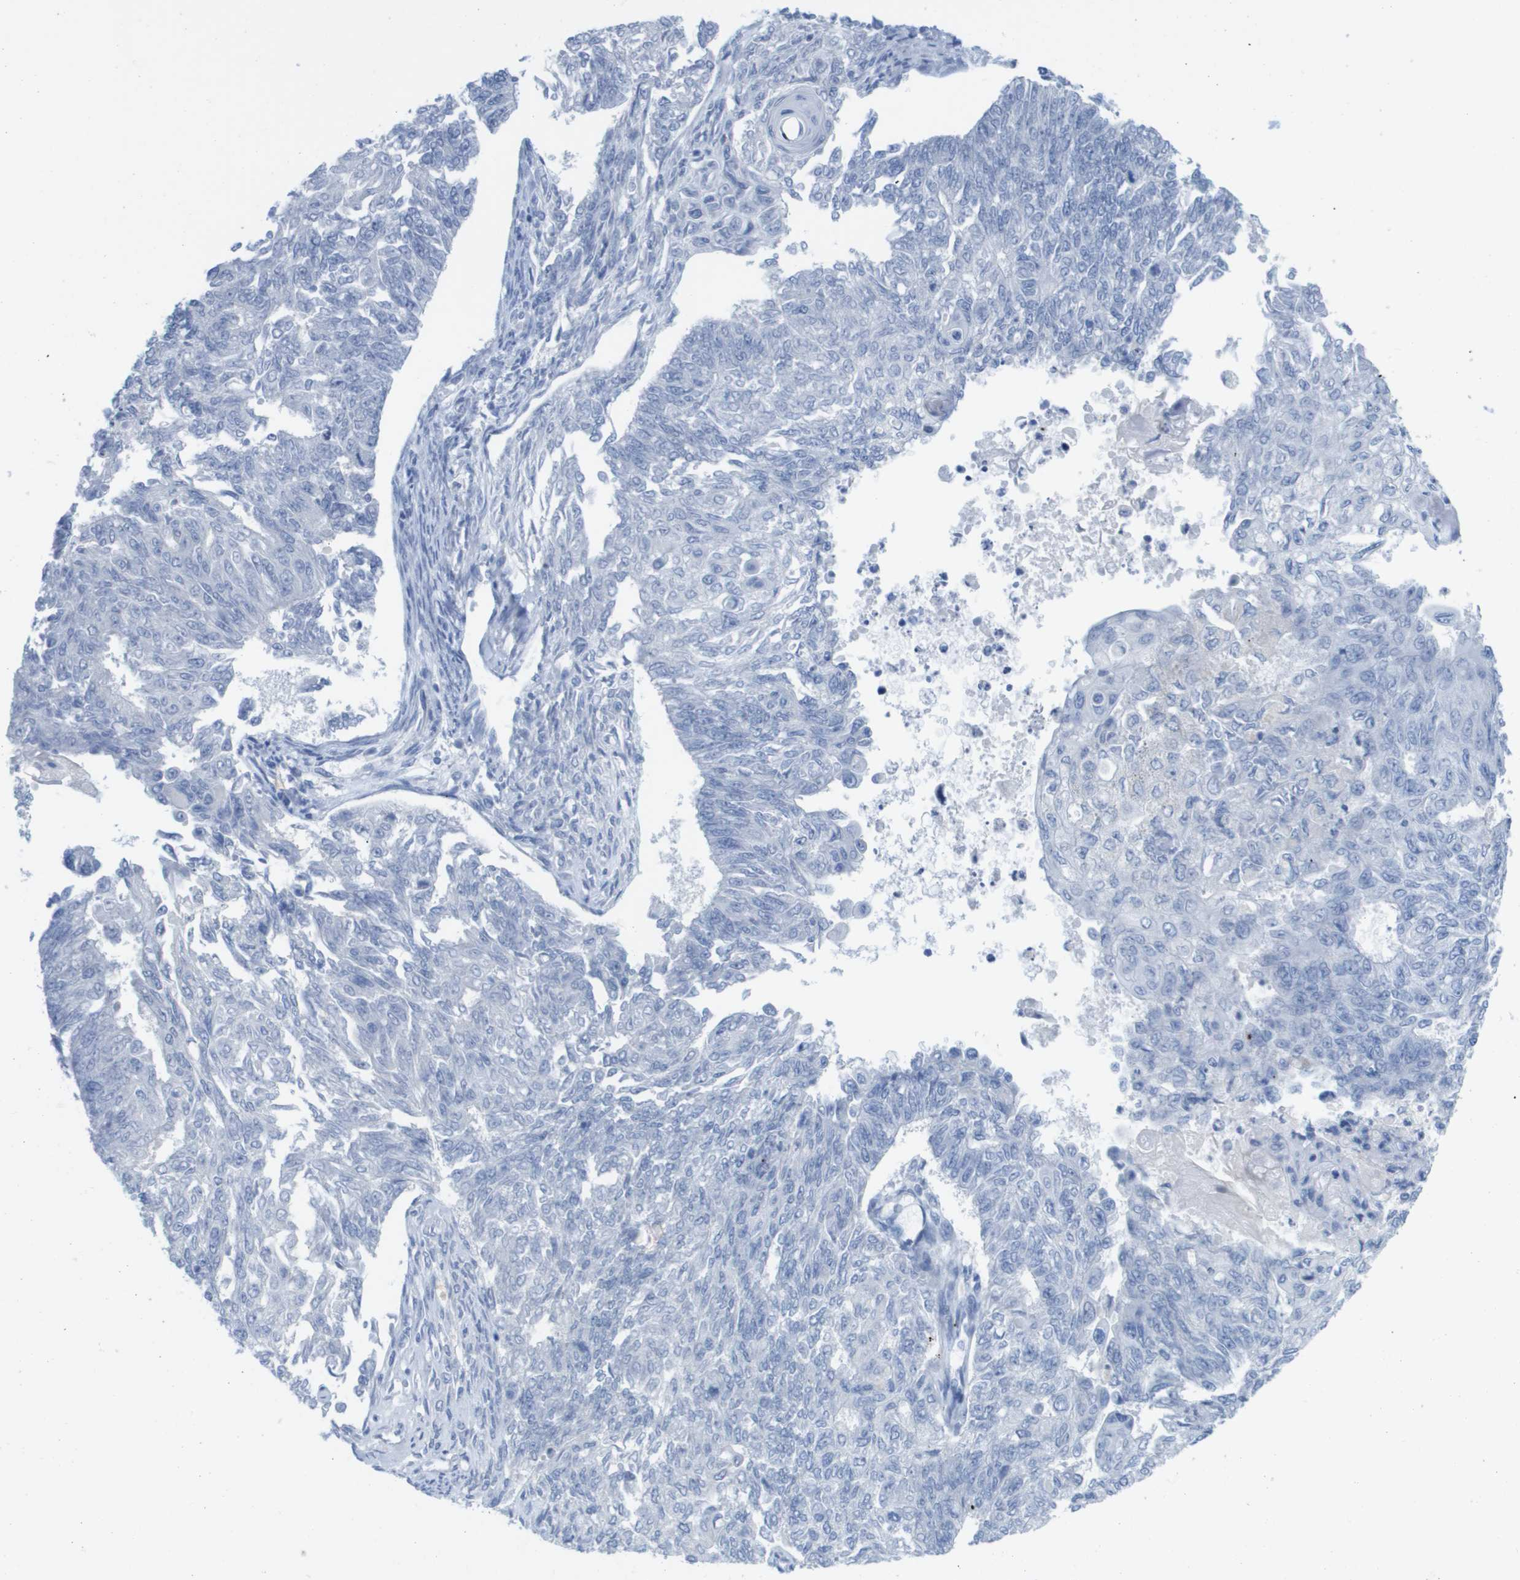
{"staining": {"intensity": "negative", "quantity": "none", "location": "none"}, "tissue": "endometrial cancer", "cell_type": "Tumor cells", "image_type": "cancer", "snomed": [{"axis": "morphology", "description": "Adenocarcinoma, NOS"}, {"axis": "topography", "description": "Endometrium"}], "caption": "High power microscopy micrograph of an IHC photomicrograph of endometrial adenocarcinoma, revealing no significant positivity in tumor cells. (Stains: DAB (3,3'-diaminobenzidine) IHC with hematoxylin counter stain, Microscopy: brightfield microscopy at high magnification).", "gene": "PDE4A", "patient": {"sex": "female", "age": 32}}